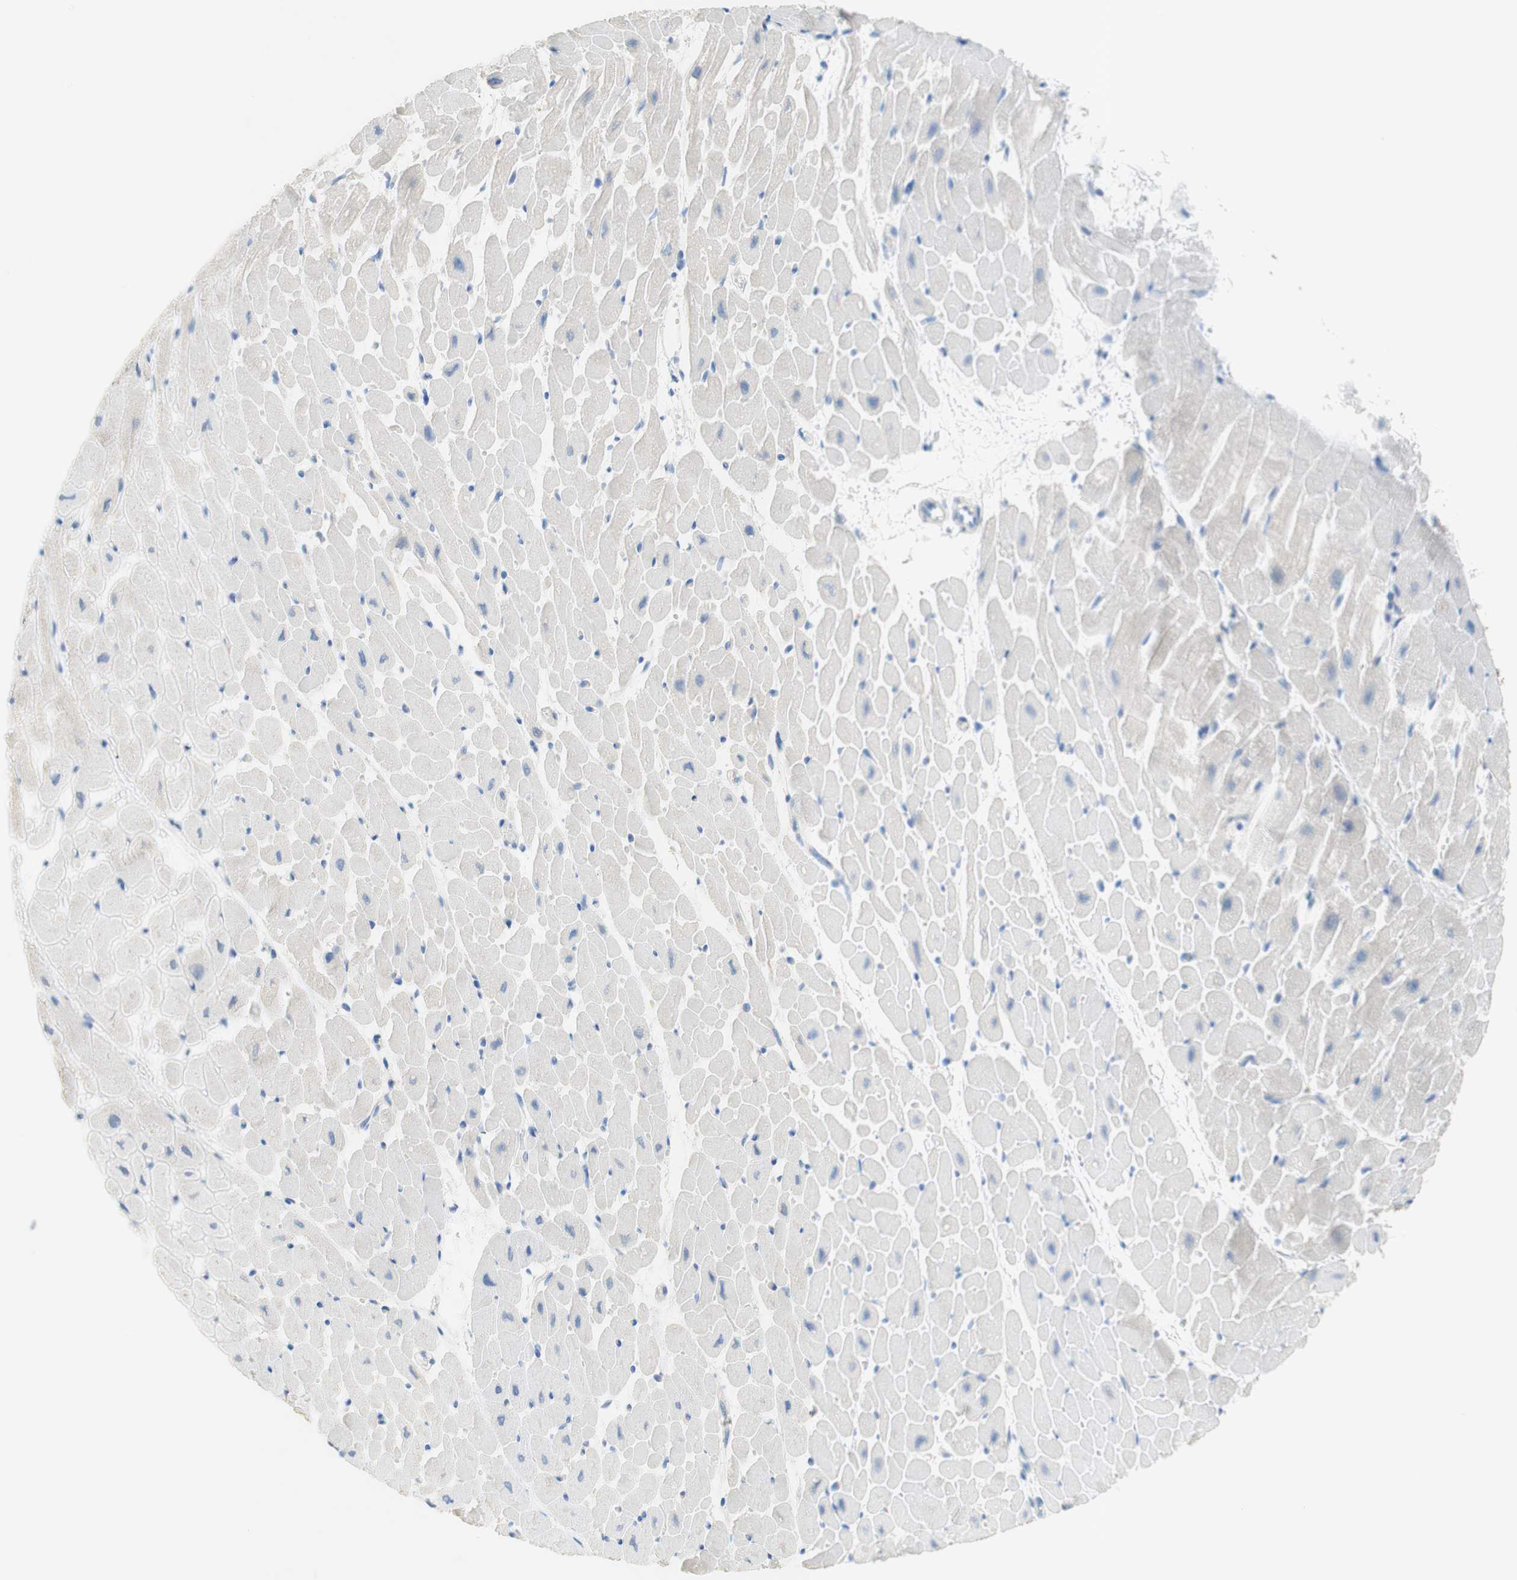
{"staining": {"intensity": "negative", "quantity": "none", "location": "none"}, "tissue": "heart muscle", "cell_type": "Cardiomyocytes", "image_type": "normal", "snomed": [{"axis": "morphology", "description": "Normal tissue, NOS"}, {"axis": "topography", "description": "Heart"}], "caption": "Immunohistochemistry (IHC) image of unremarkable heart muscle: heart muscle stained with DAB (3,3'-diaminobenzidine) reveals no significant protein positivity in cardiomyocytes.", "gene": "POLR2J3", "patient": {"sex": "male", "age": 45}}